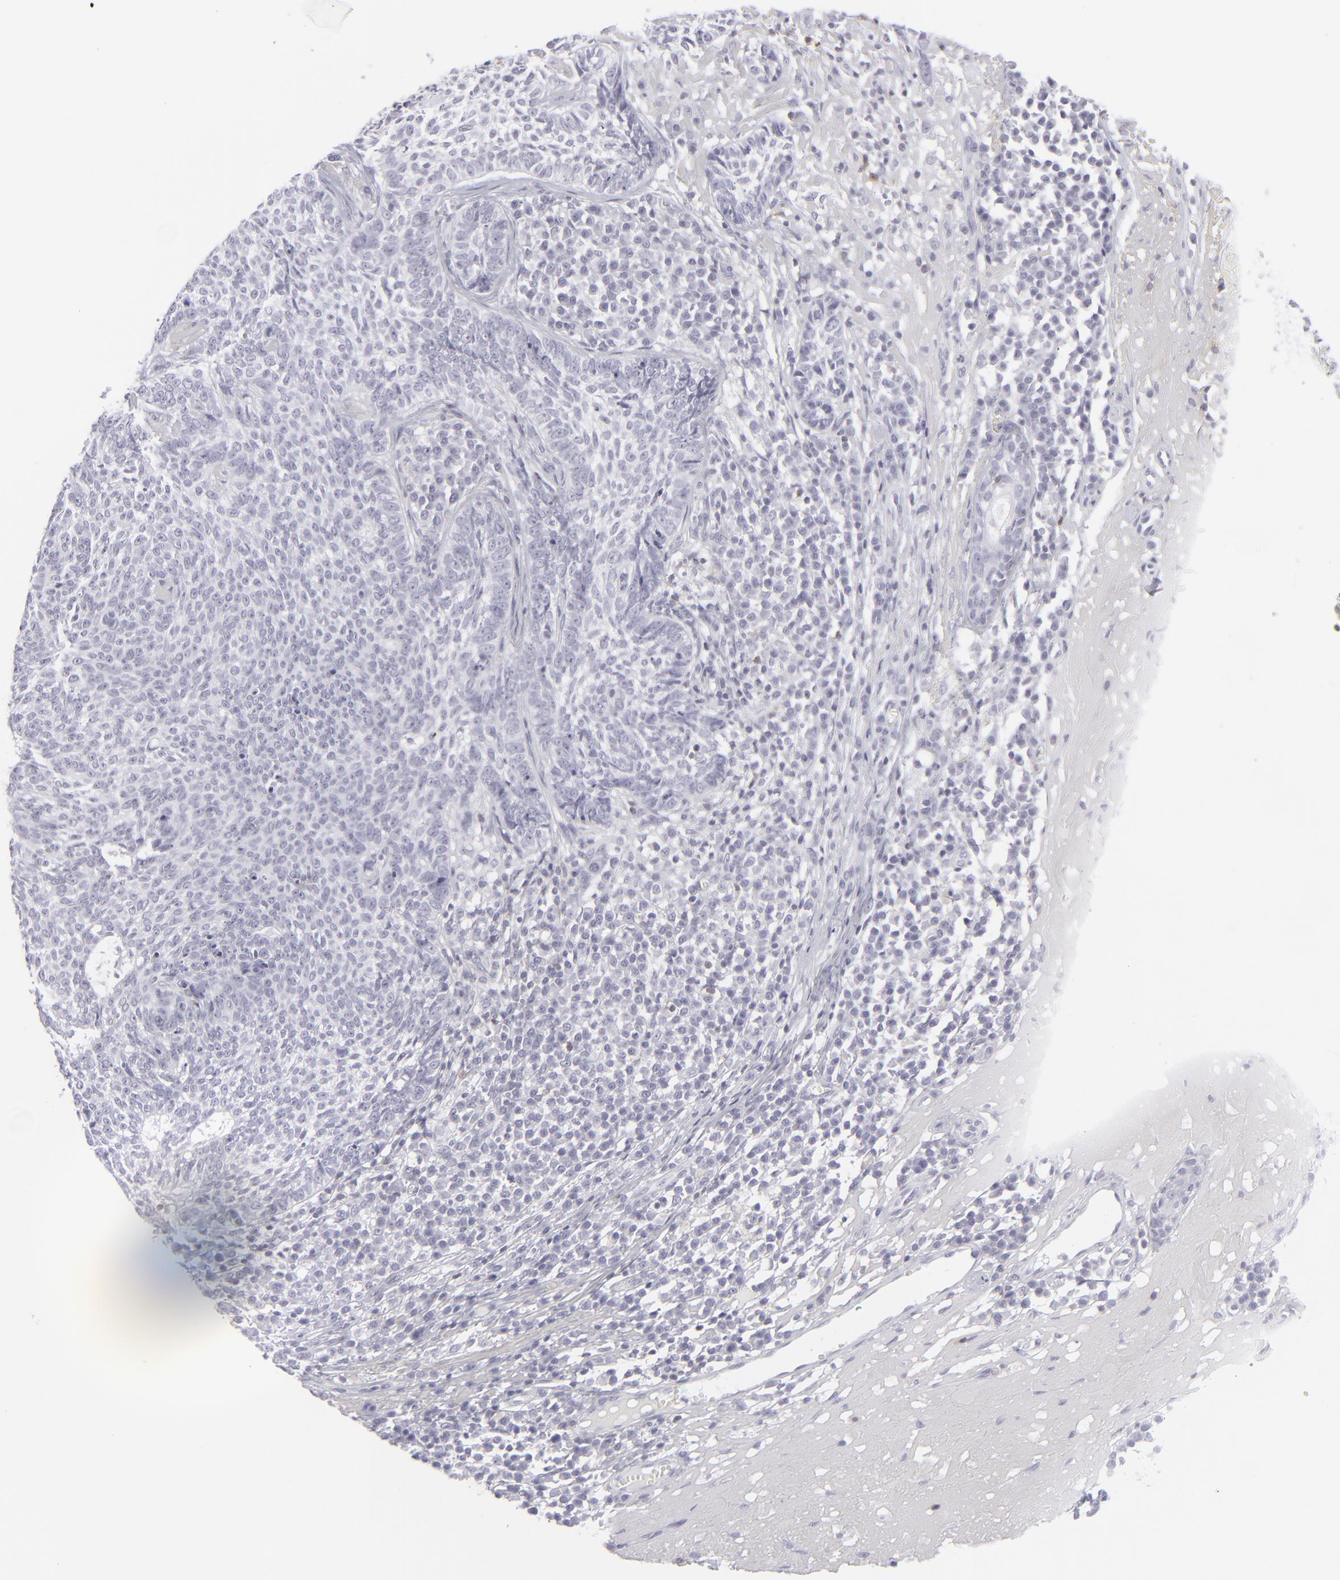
{"staining": {"intensity": "negative", "quantity": "none", "location": "none"}, "tissue": "skin cancer", "cell_type": "Tumor cells", "image_type": "cancer", "snomed": [{"axis": "morphology", "description": "Basal cell carcinoma"}, {"axis": "topography", "description": "Skin"}], "caption": "The histopathology image displays no significant positivity in tumor cells of skin cancer (basal cell carcinoma).", "gene": "CD7", "patient": {"sex": "female", "age": 89}}